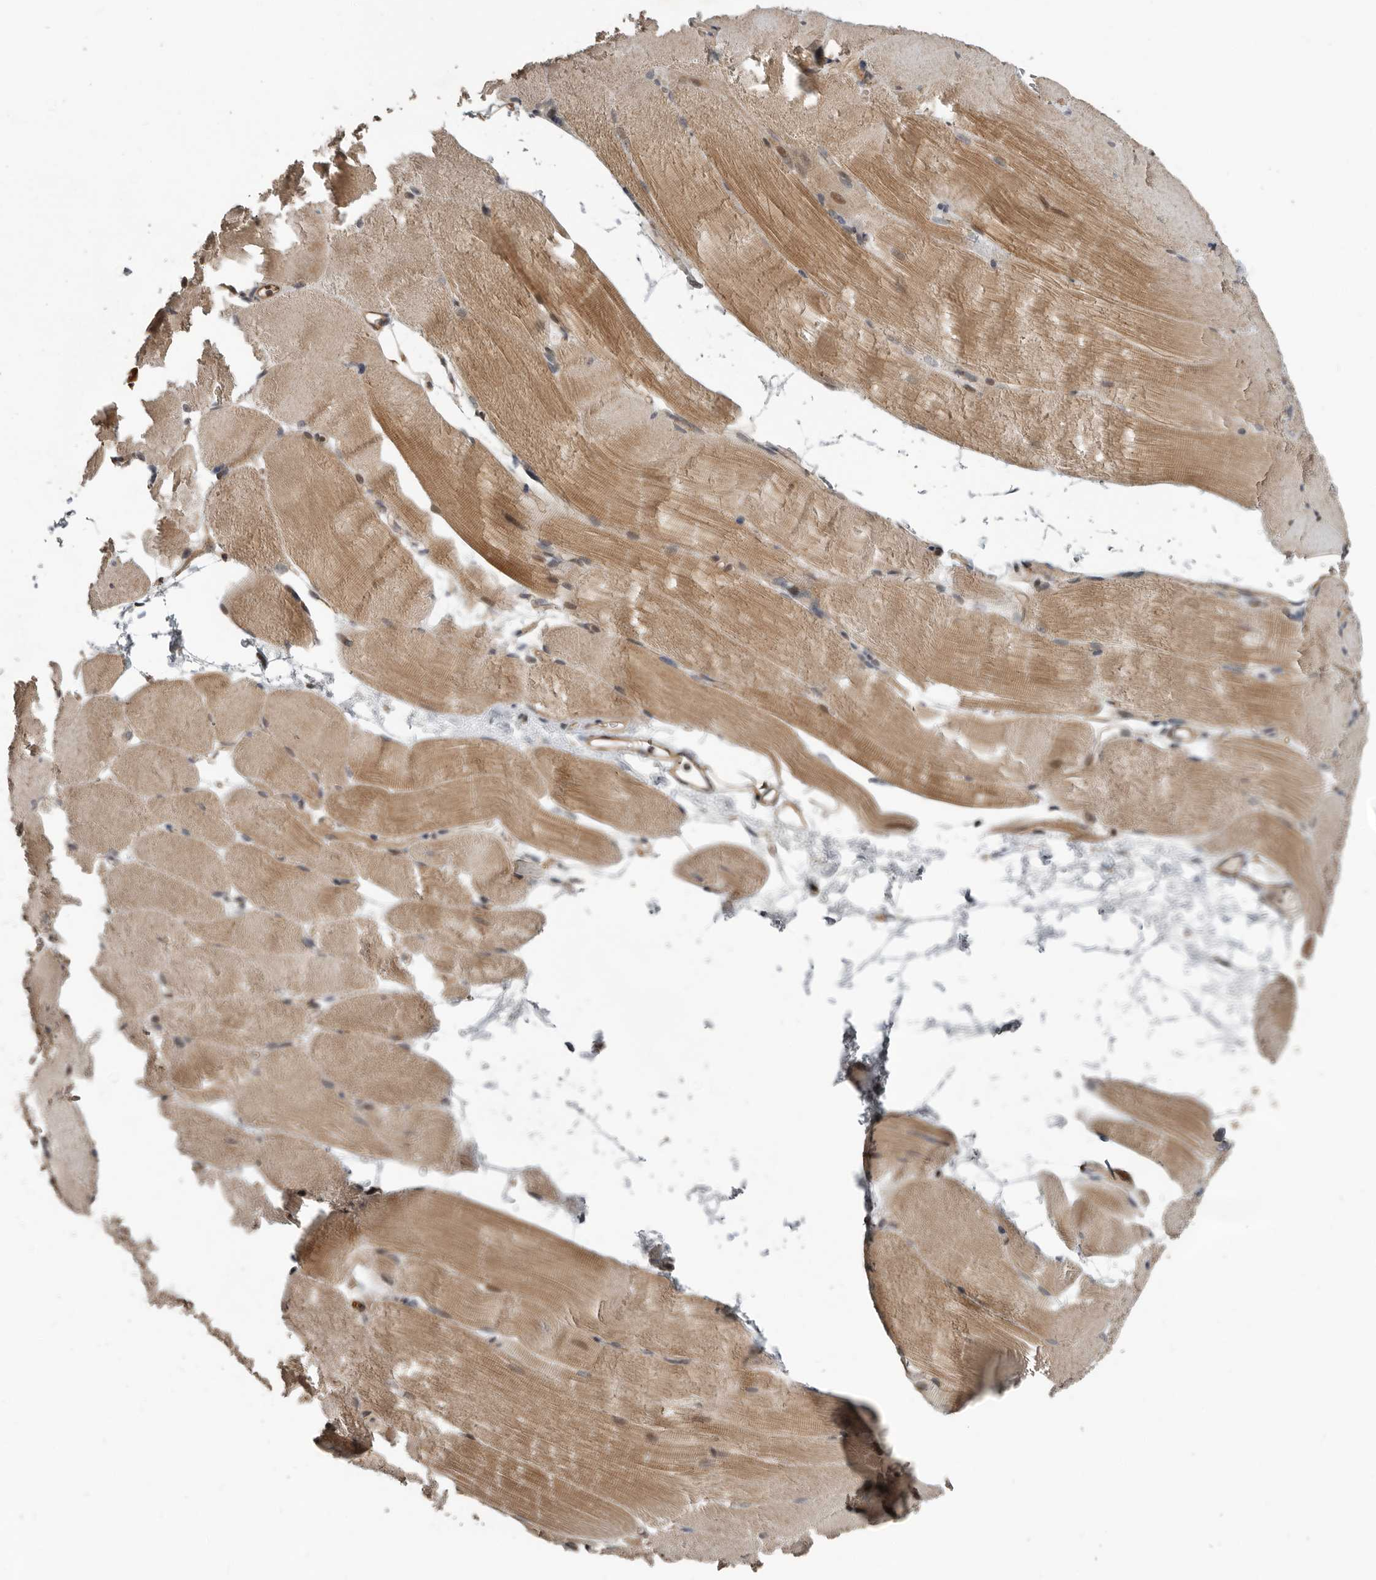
{"staining": {"intensity": "moderate", "quantity": ">75%", "location": "cytoplasmic/membranous,nuclear"}, "tissue": "skeletal muscle", "cell_type": "Myocytes", "image_type": "normal", "snomed": [{"axis": "morphology", "description": "Normal tissue, NOS"}, {"axis": "topography", "description": "Skeletal muscle"}, {"axis": "topography", "description": "Parathyroid gland"}], "caption": "Immunohistochemistry photomicrograph of unremarkable human skeletal muscle stained for a protein (brown), which reveals medium levels of moderate cytoplasmic/membranous,nuclear positivity in about >75% of myocytes.", "gene": "YOD1", "patient": {"sex": "female", "age": 37}}